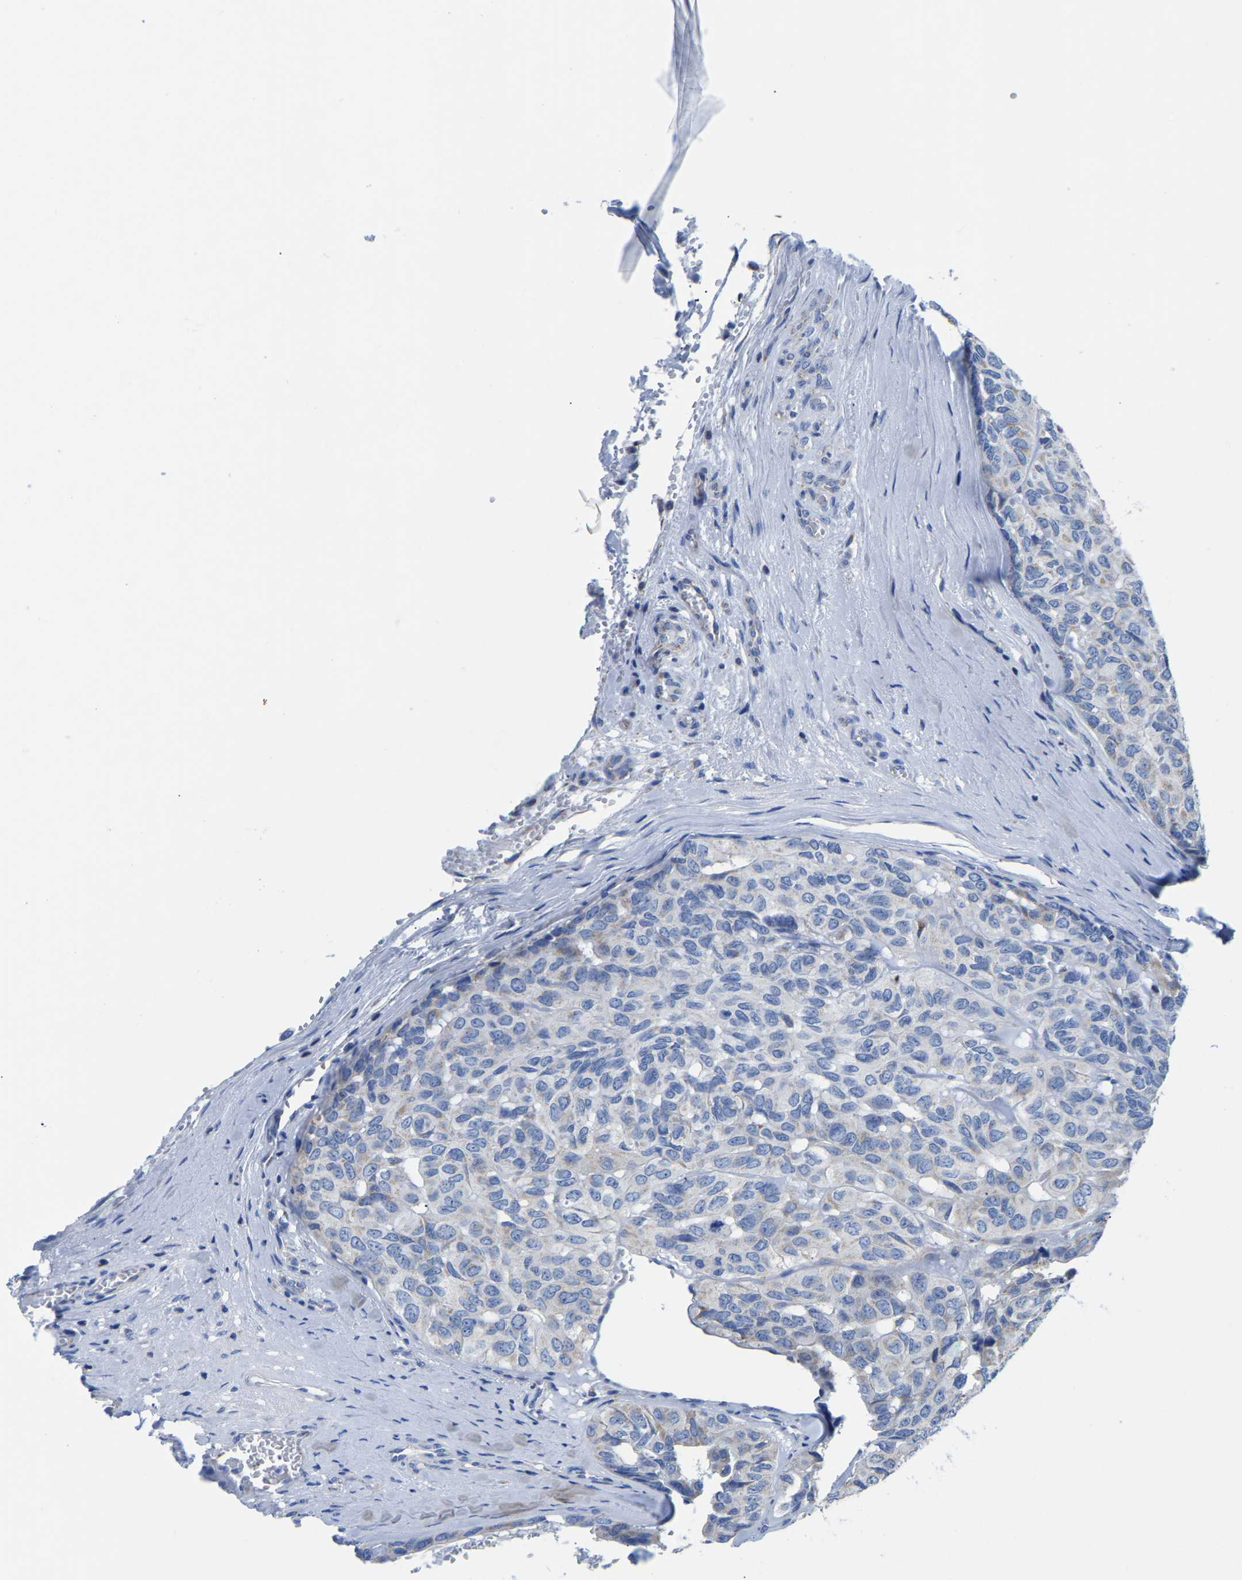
{"staining": {"intensity": "negative", "quantity": "none", "location": "none"}, "tissue": "head and neck cancer", "cell_type": "Tumor cells", "image_type": "cancer", "snomed": [{"axis": "morphology", "description": "Adenocarcinoma, NOS"}, {"axis": "topography", "description": "Salivary gland, NOS"}, {"axis": "topography", "description": "Head-Neck"}], "caption": "Immunohistochemistry (IHC) histopathology image of head and neck adenocarcinoma stained for a protein (brown), which shows no positivity in tumor cells.", "gene": "ETFA", "patient": {"sex": "female", "age": 76}}